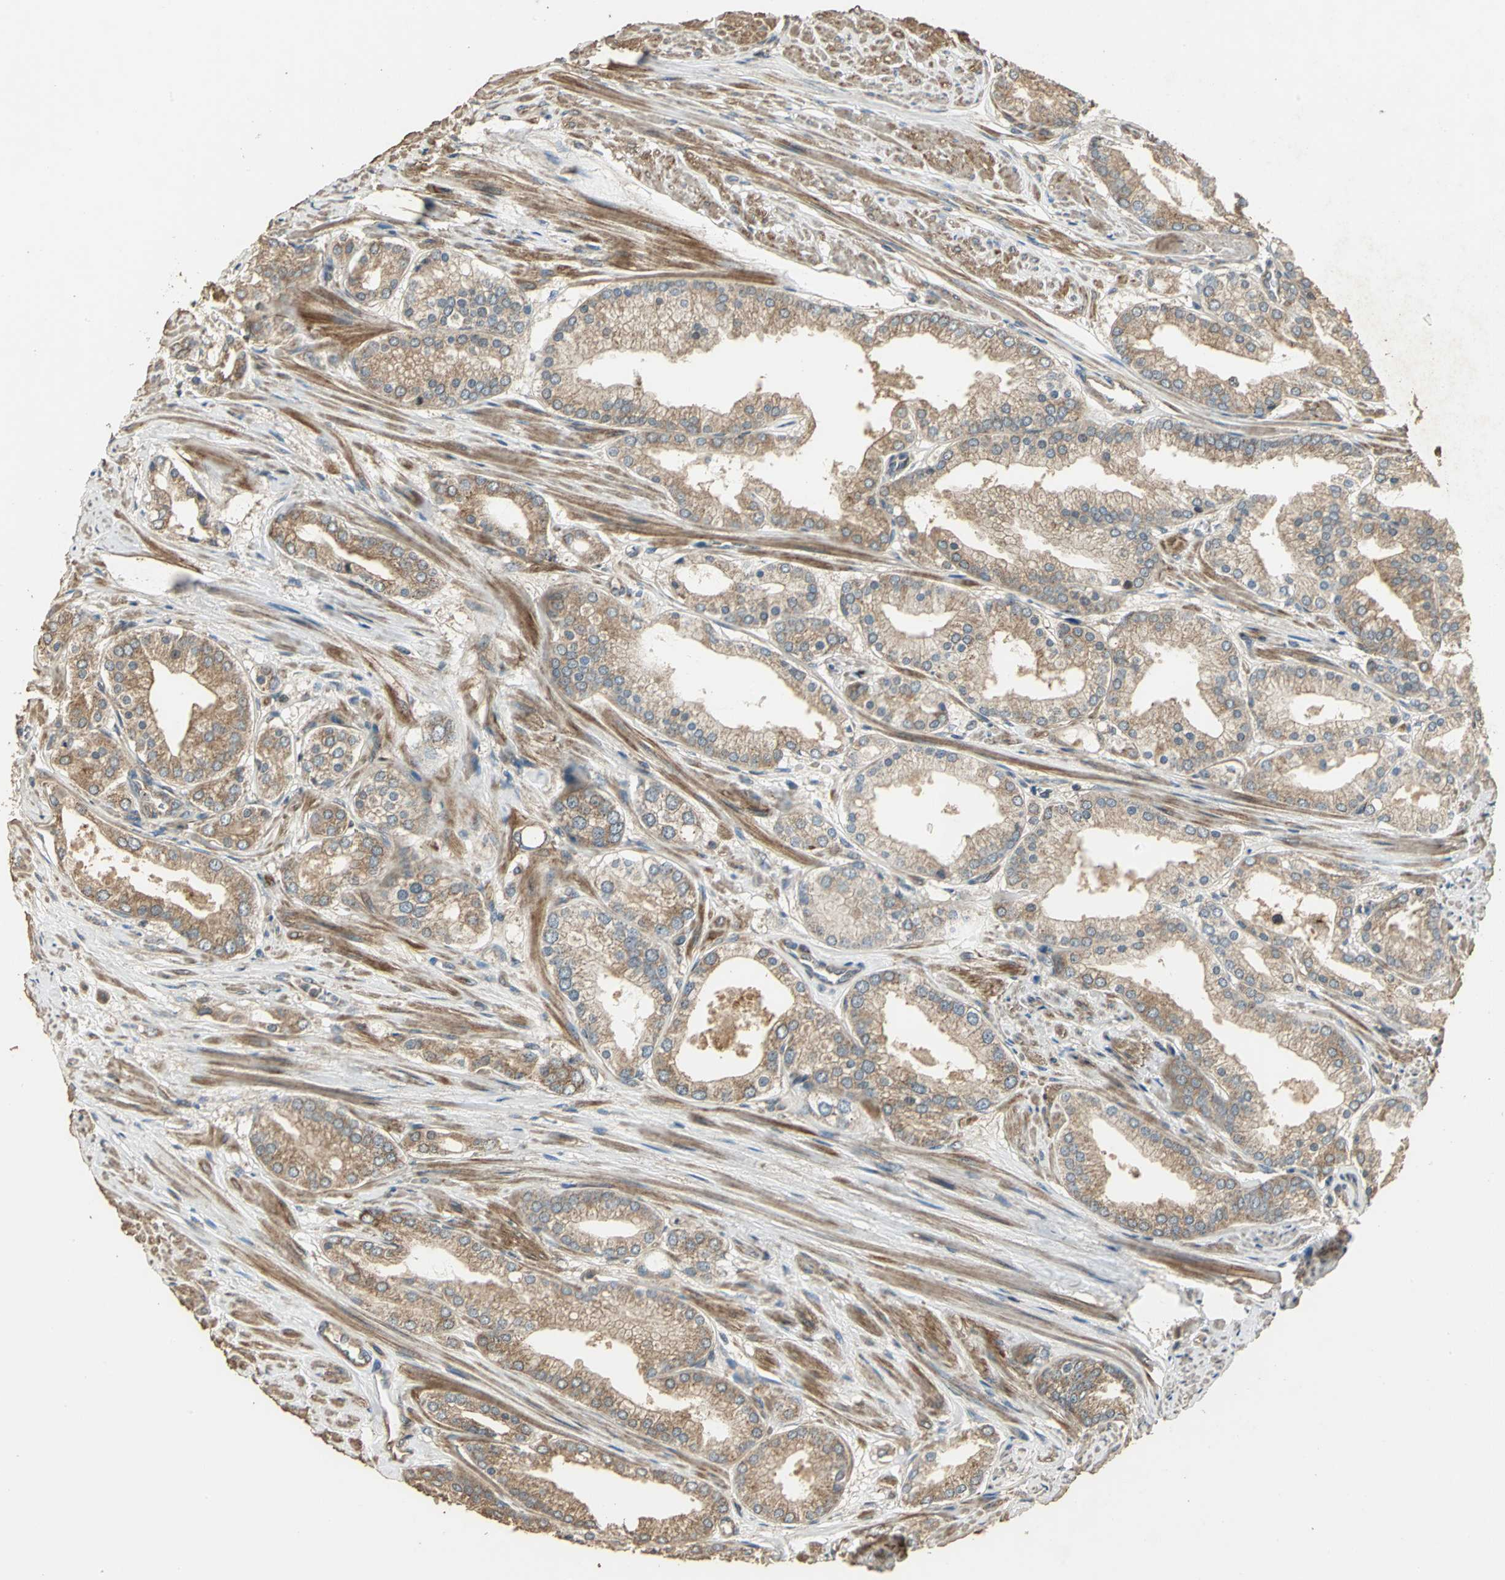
{"staining": {"intensity": "moderate", "quantity": ">75%", "location": "cytoplasmic/membranous"}, "tissue": "prostate cancer", "cell_type": "Tumor cells", "image_type": "cancer", "snomed": [{"axis": "morphology", "description": "Adenocarcinoma, High grade"}, {"axis": "topography", "description": "Prostate"}], "caption": "A medium amount of moderate cytoplasmic/membranous expression is seen in approximately >75% of tumor cells in prostate cancer tissue. The staining was performed using DAB (3,3'-diaminobenzidine) to visualize the protein expression in brown, while the nuclei were stained in blue with hematoxylin (Magnification: 20x).", "gene": "KANK1", "patient": {"sex": "male", "age": 61}}